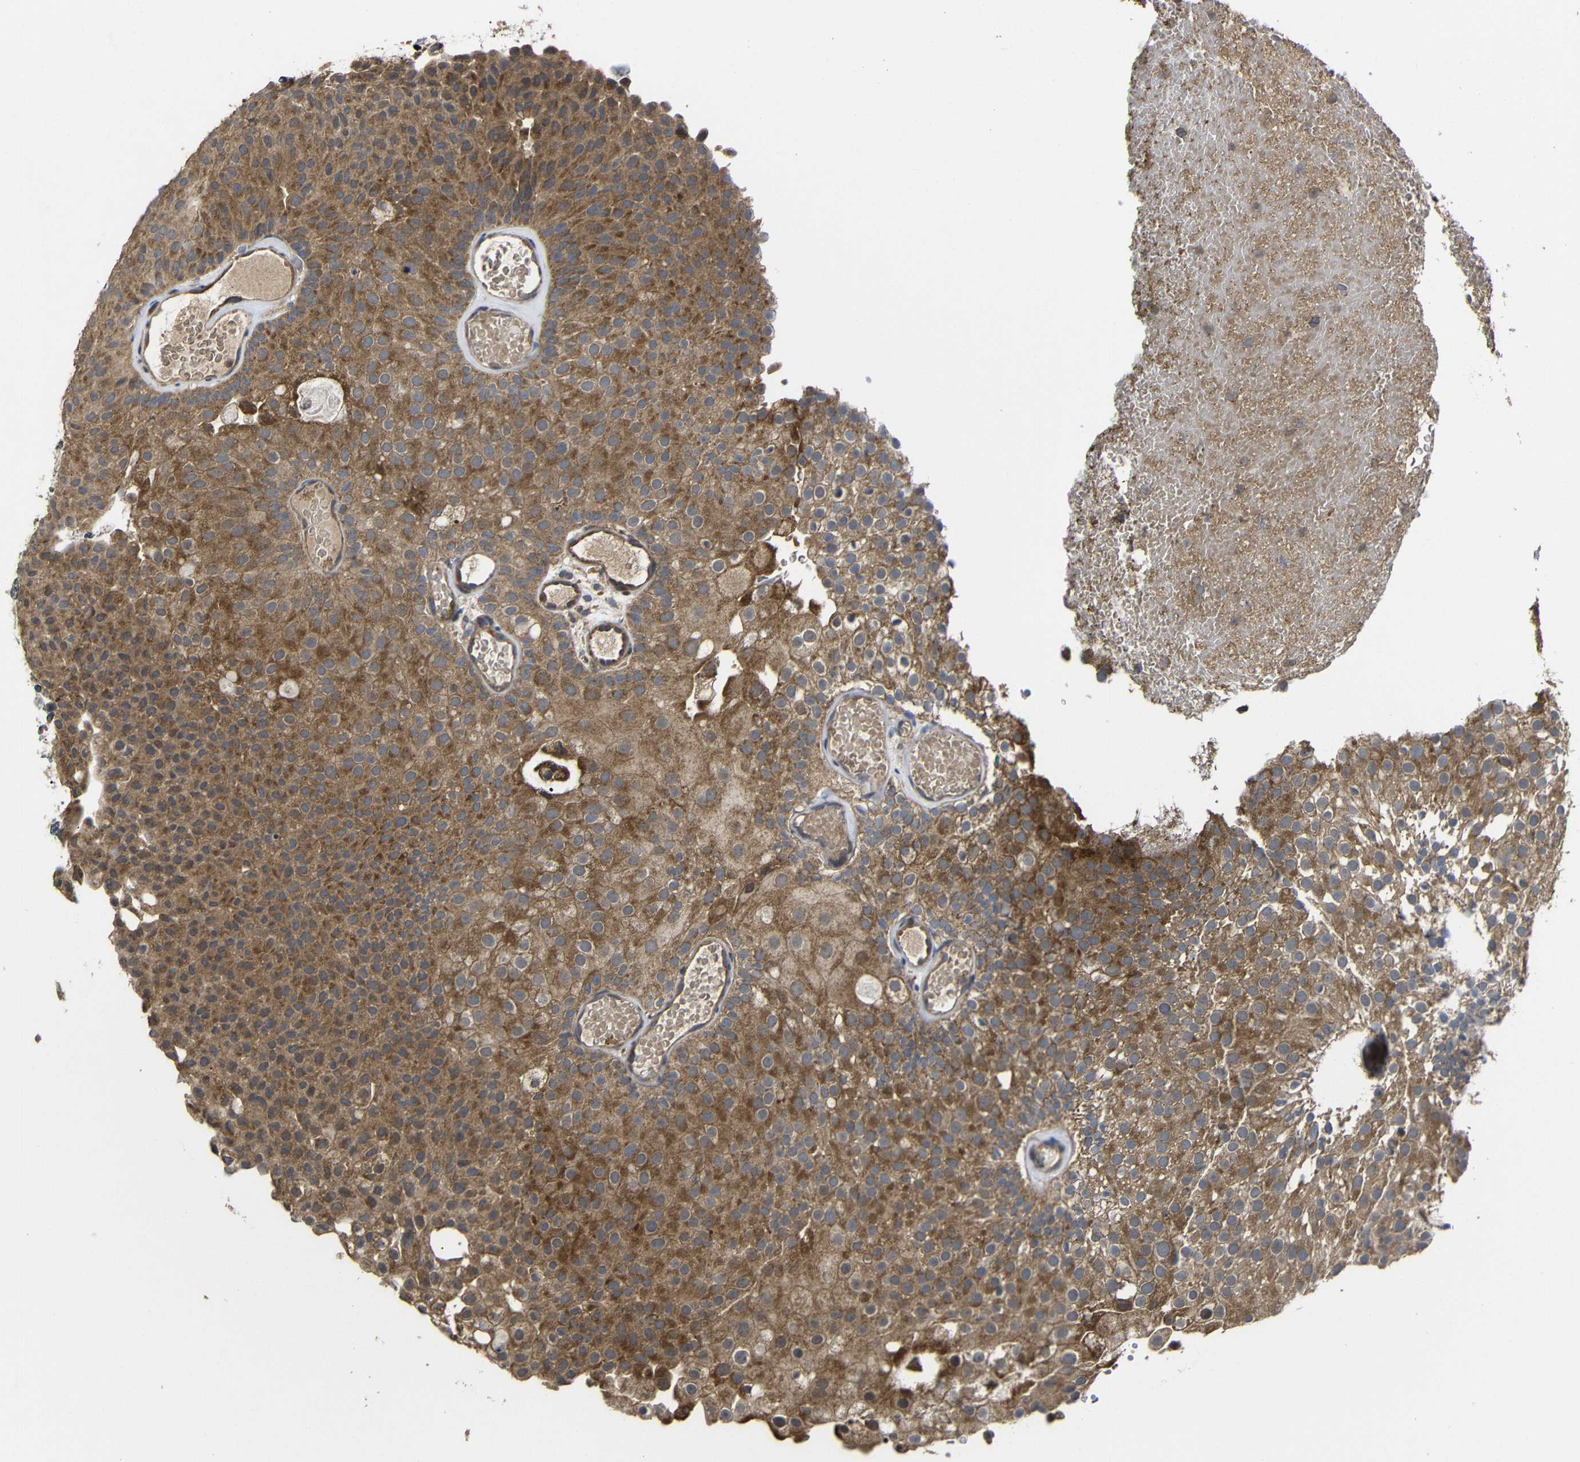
{"staining": {"intensity": "moderate", "quantity": ">75%", "location": "cytoplasmic/membranous"}, "tissue": "urothelial cancer", "cell_type": "Tumor cells", "image_type": "cancer", "snomed": [{"axis": "morphology", "description": "Urothelial carcinoma, Low grade"}, {"axis": "topography", "description": "Urinary bladder"}], "caption": "Immunohistochemical staining of human urothelial cancer shows medium levels of moderate cytoplasmic/membranous protein positivity in about >75% of tumor cells. The staining was performed using DAB, with brown indicating positive protein expression. Nuclei are stained blue with hematoxylin.", "gene": "LPAR5", "patient": {"sex": "male", "age": 78}}